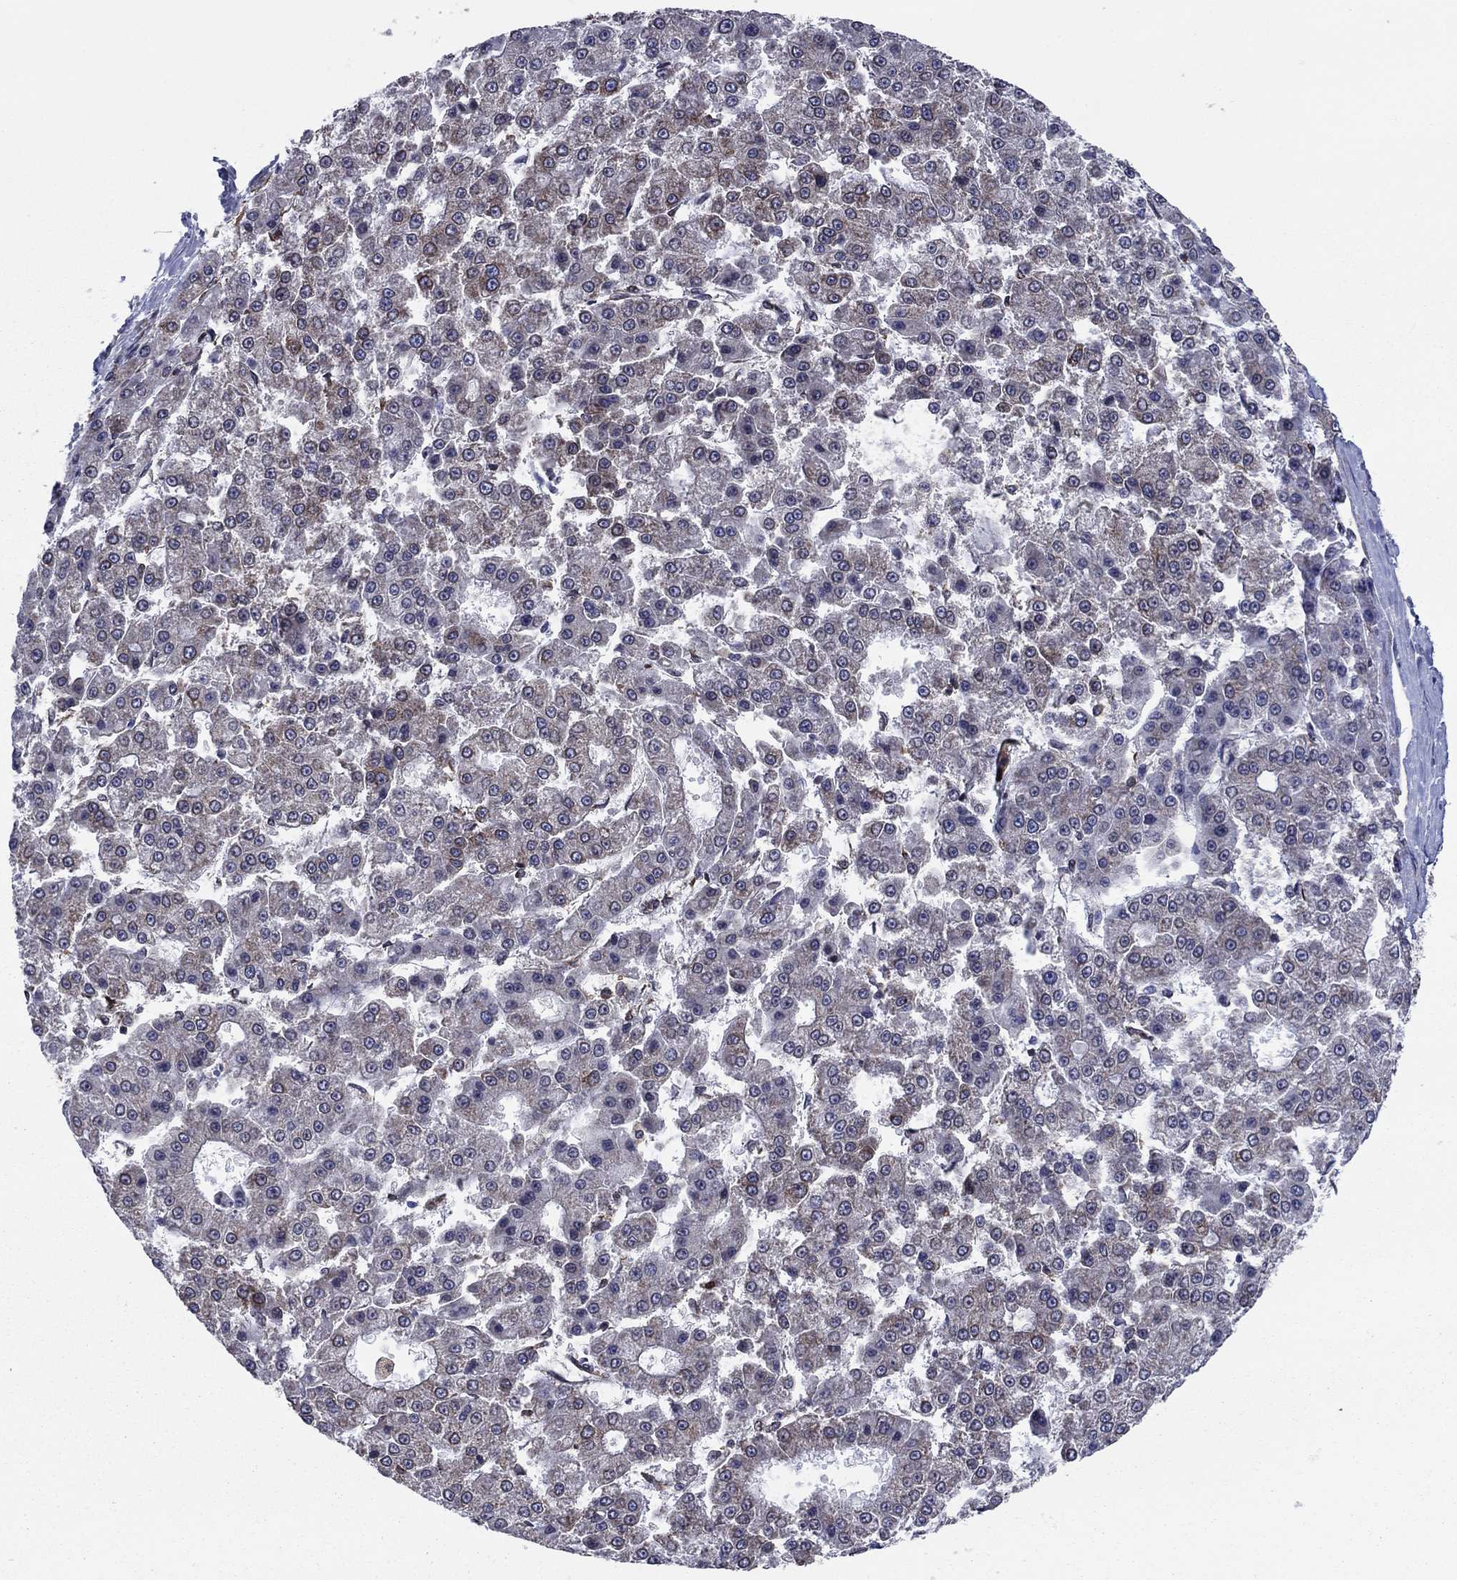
{"staining": {"intensity": "moderate", "quantity": "<25%", "location": "cytoplasmic/membranous"}, "tissue": "liver cancer", "cell_type": "Tumor cells", "image_type": "cancer", "snomed": [{"axis": "morphology", "description": "Carcinoma, Hepatocellular, NOS"}, {"axis": "topography", "description": "Liver"}], "caption": "This micrograph demonstrates liver hepatocellular carcinoma stained with immunohistochemistry (IHC) to label a protein in brown. The cytoplasmic/membranous of tumor cells show moderate positivity for the protein. Nuclei are counter-stained blue.", "gene": "YBX1", "patient": {"sex": "male", "age": 70}}